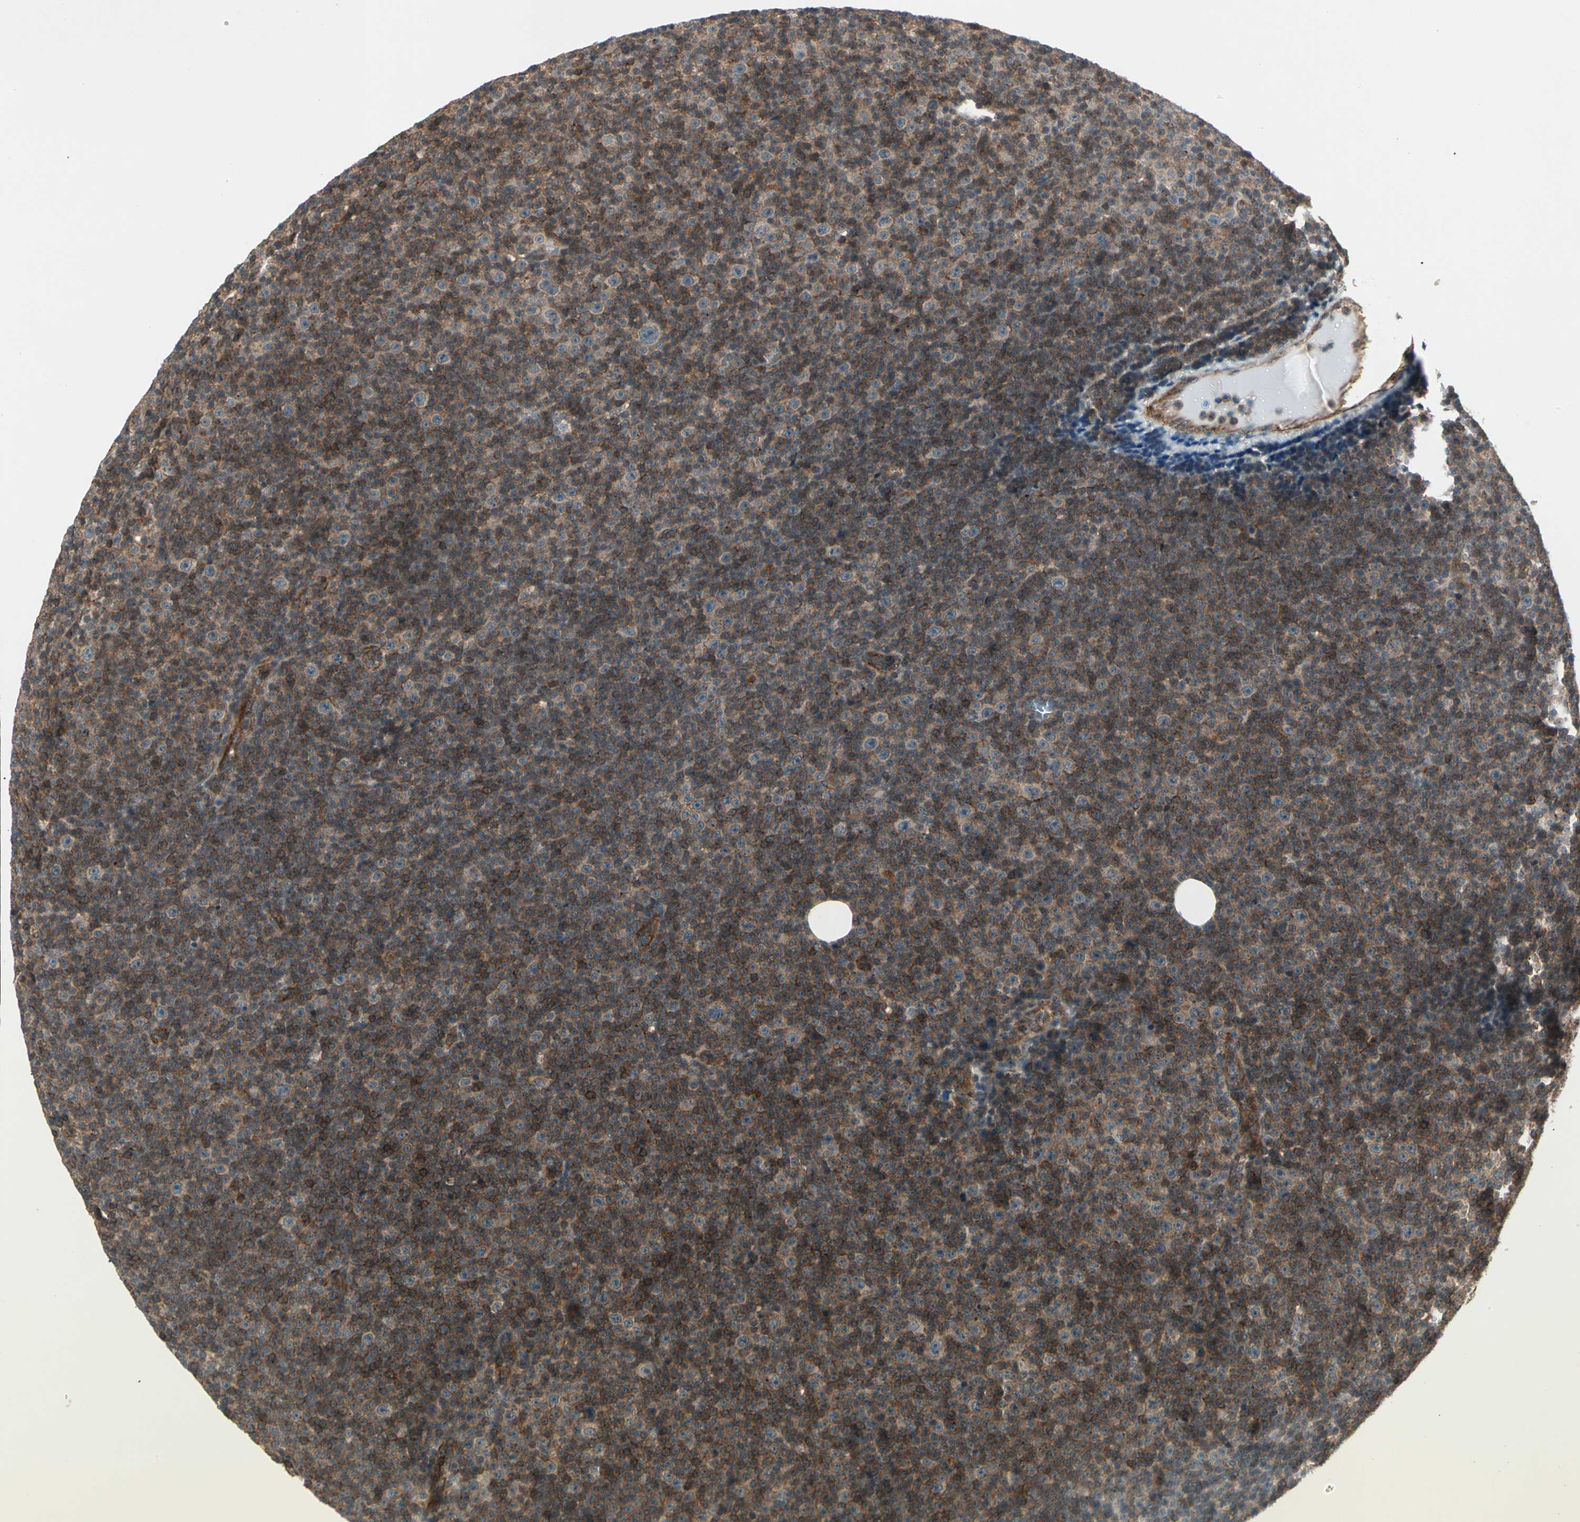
{"staining": {"intensity": "weak", "quantity": ">75%", "location": "cytoplasmic/membranous"}, "tissue": "lymphoma", "cell_type": "Tumor cells", "image_type": "cancer", "snomed": [{"axis": "morphology", "description": "Malignant lymphoma, non-Hodgkin's type, Low grade"}, {"axis": "topography", "description": "Lymph node"}], "caption": "Protein expression analysis of human low-grade malignant lymphoma, non-Hodgkin's type reveals weak cytoplasmic/membranous expression in approximately >75% of tumor cells.", "gene": "FLOT1", "patient": {"sex": "female", "age": 67}}